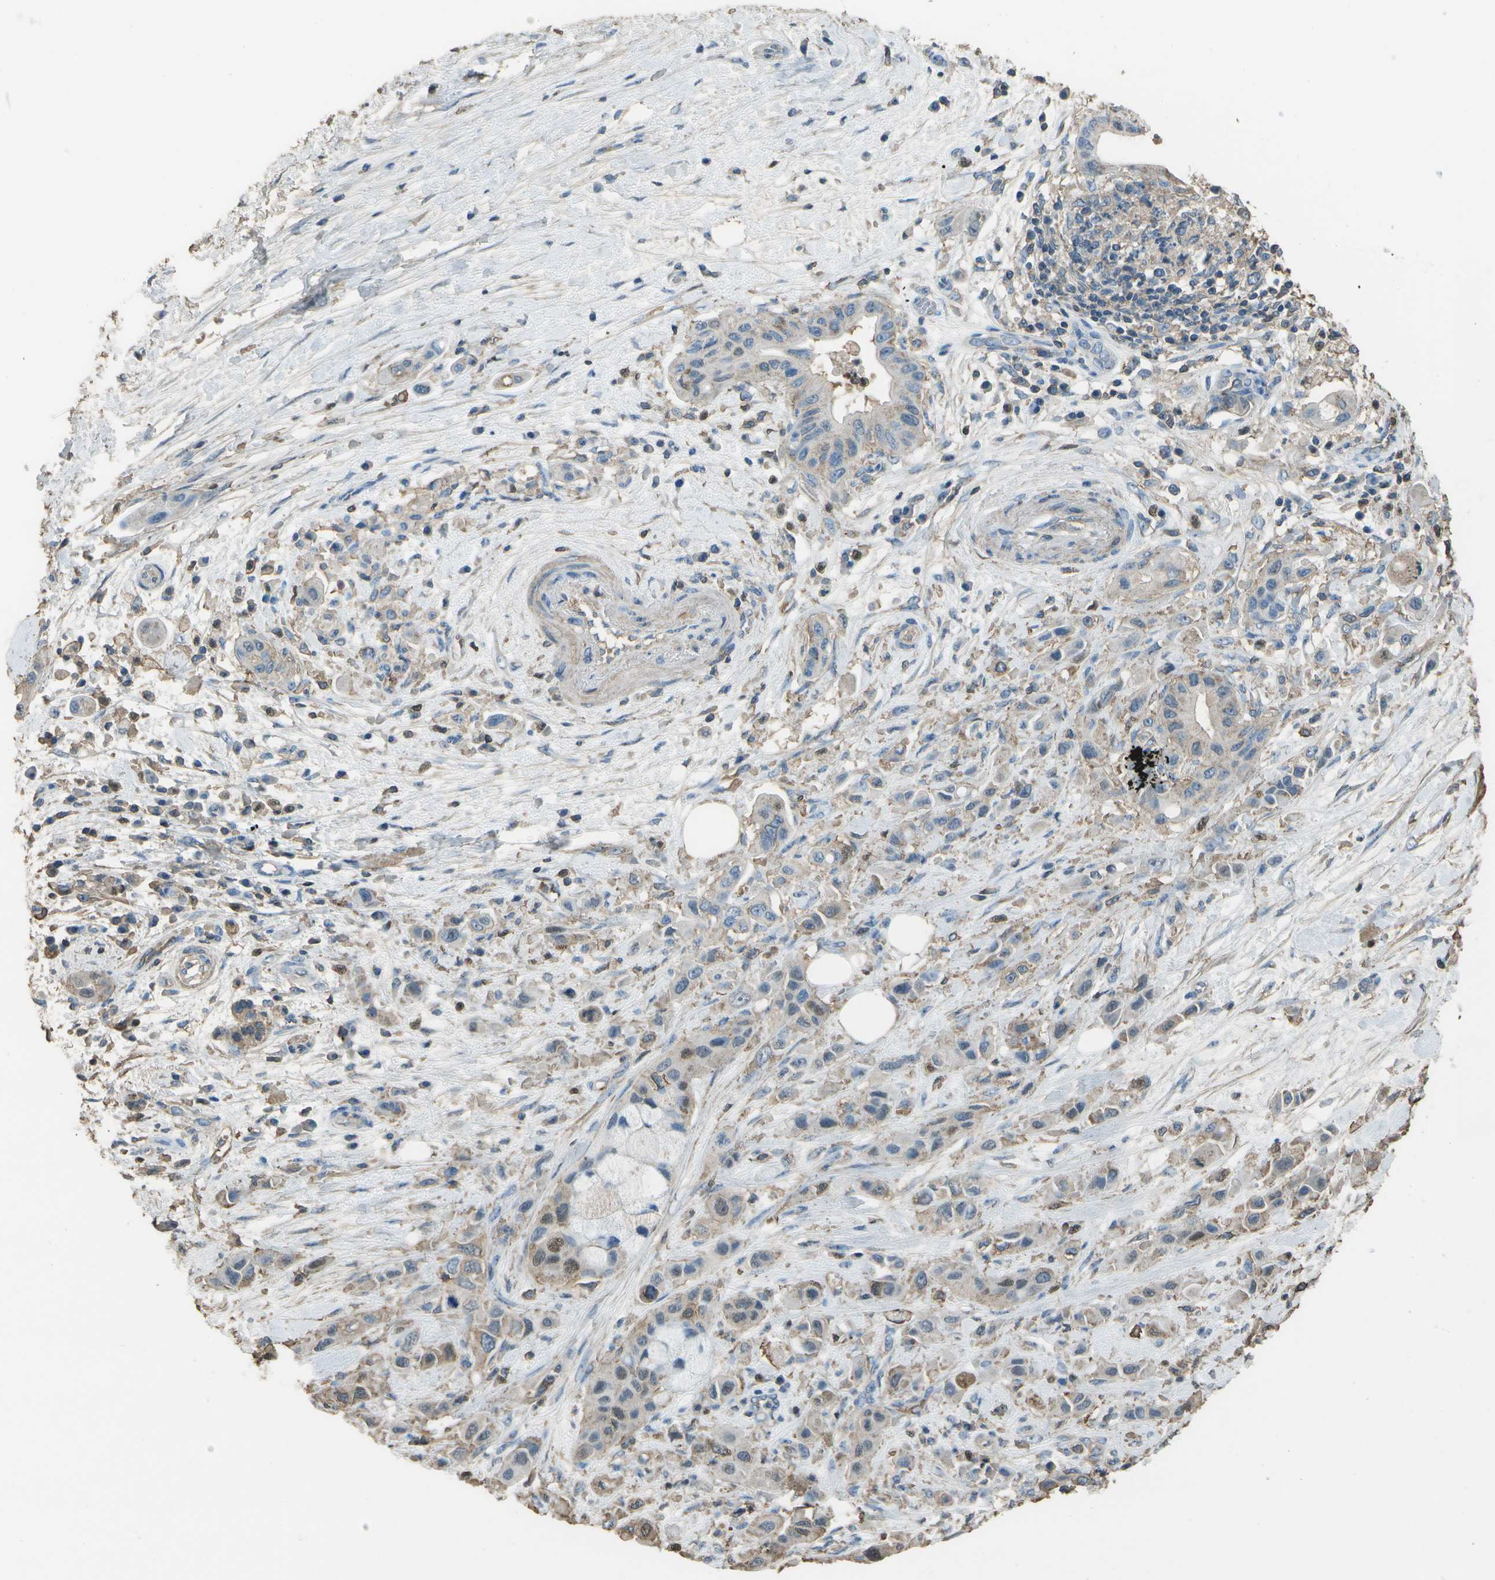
{"staining": {"intensity": "moderate", "quantity": "<25%", "location": "cytoplasmic/membranous"}, "tissue": "pancreatic cancer", "cell_type": "Tumor cells", "image_type": "cancer", "snomed": [{"axis": "morphology", "description": "Adenocarcinoma, NOS"}, {"axis": "topography", "description": "Pancreas"}], "caption": "IHC of adenocarcinoma (pancreatic) demonstrates low levels of moderate cytoplasmic/membranous staining in about <25% of tumor cells. The protein of interest is shown in brown color, while the nuclei are stained blue.", "gene": "CYP4F11", "patient": {"sex": "female", "age": 73}}